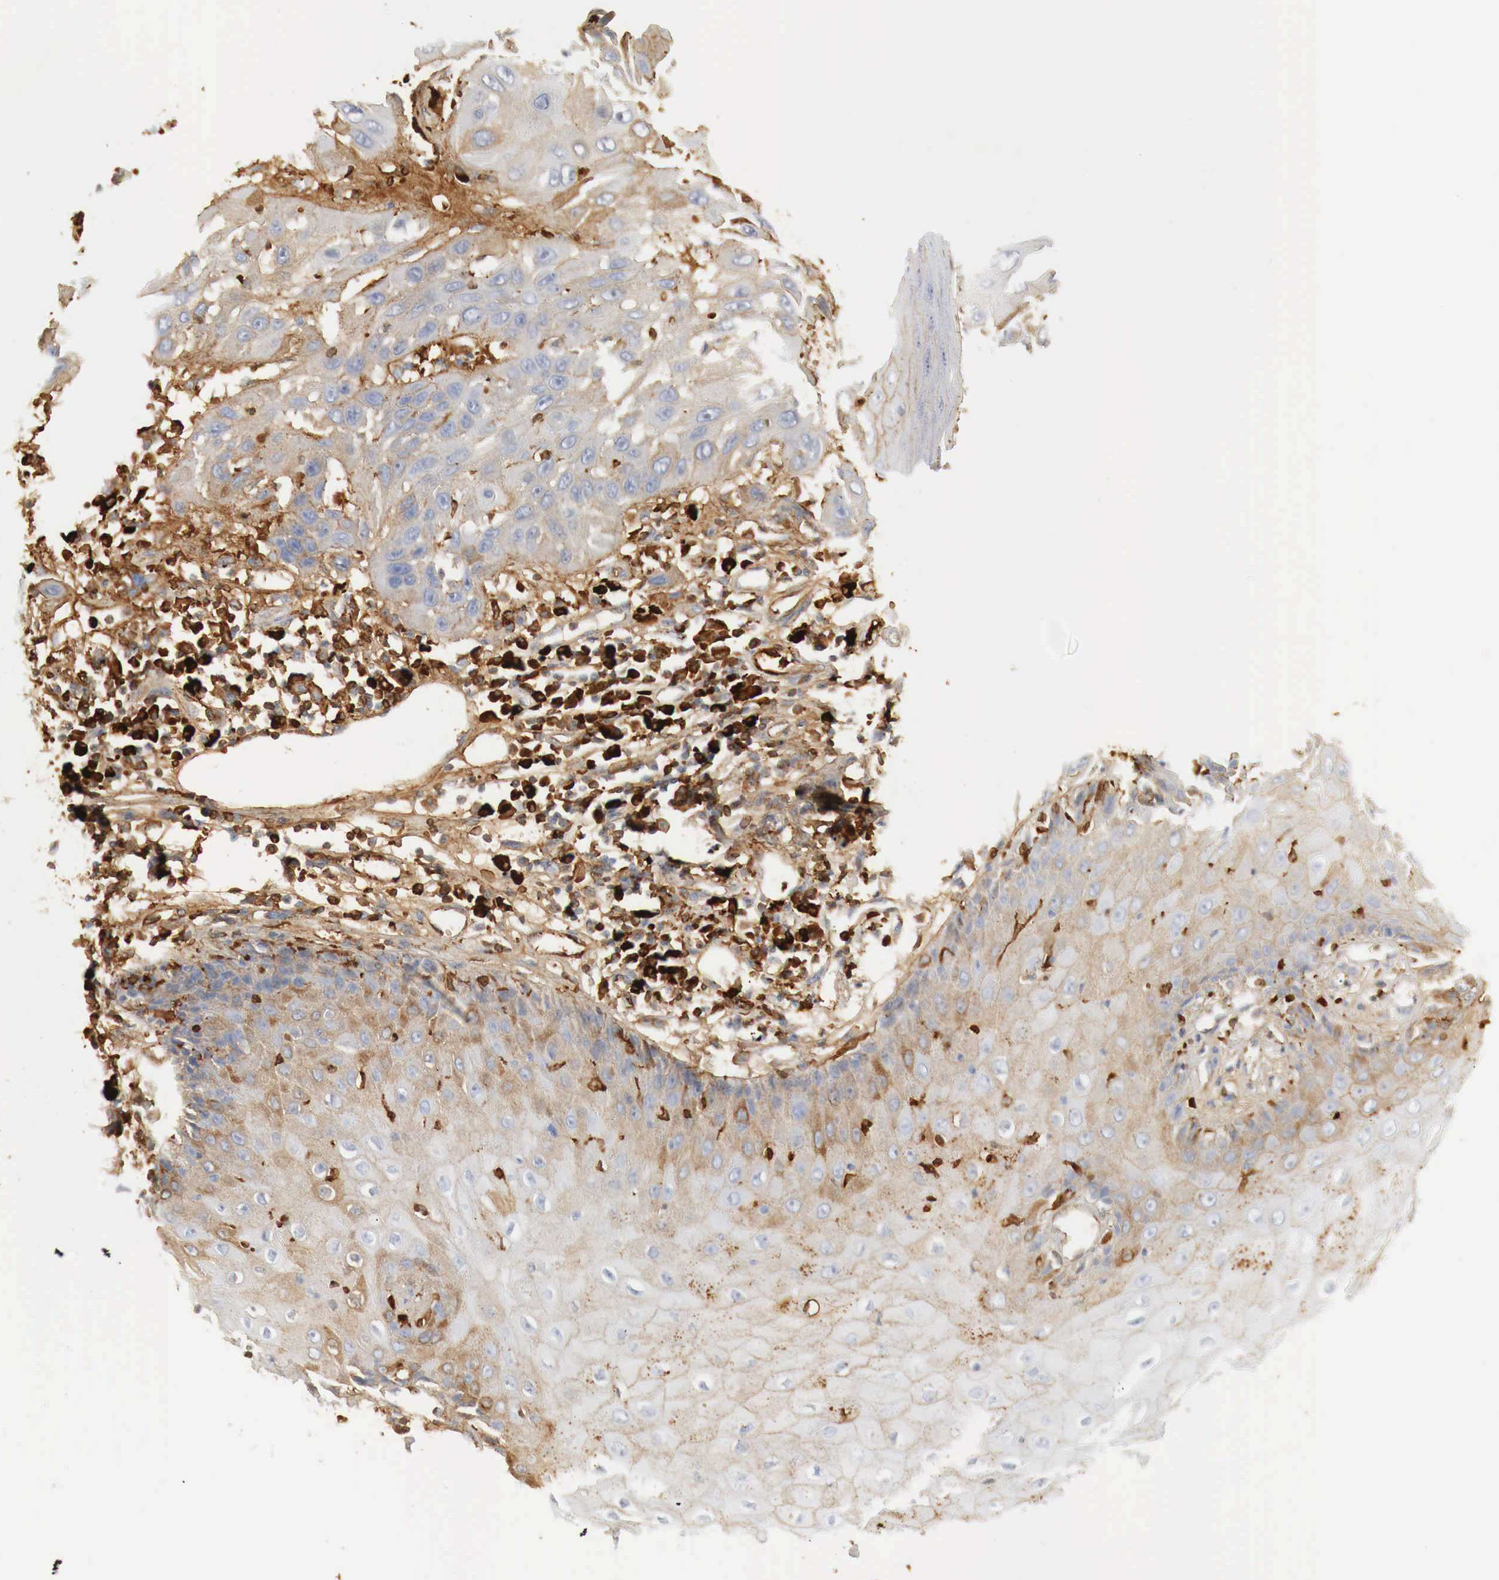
{"staining": {"intensity": "weak", "quantity": "25%-75%", "location": "cytoplasmic/membranous"}, "tissue": "skin cancer", "cell_type": "Tumor cells", "image_type": "cancer", "snomed": [{"axis": "morphology", "description": "Squamous cell carcinoma, NOS"}, {"axis": "topography", "description": "Skin"}, {"axis": "topography", "description": "Anal"}], "caption": "Human skin cancer stained with a protein marker reveals weak staining in tumor cells.", "gene": "IGLC3", "patient": {"sex": "male", "age": 61}}